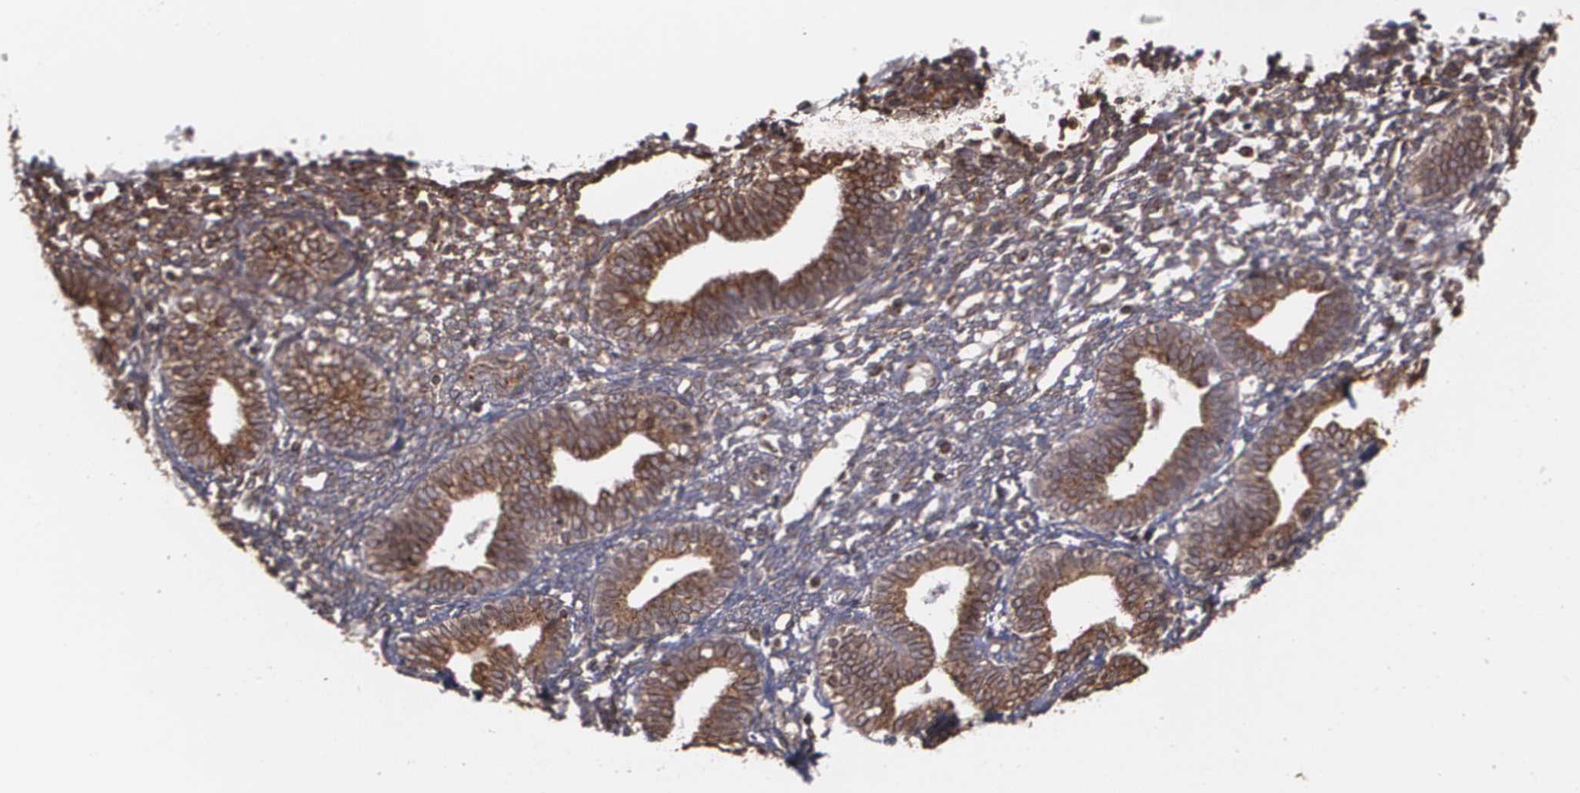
{"staining": {"intensity": "moderate", "quantity": ">75%", "location": "cytoplasmic/membranous"}, "tissue": "endometrium", "cell_type": "Cells in endometrial stroma", "image_type": "normal", "snomed": [{"axis": "morphology", "description": "Normal tissue, NOS"}, {"axis": "topography", "description": "Endometrium"}], "caption": "The image shows a brown stain indicating the presence of a protein in the cytoplasmic/membranous of cells in endometrial stroma in endometrium. The staining is performed using DAB (3,3'-diaminobenzidine) brown chromogen to label protein expression. The nuclei are counter-stained blue using hematoxylin.", "gene": "TRIP11", "patient": {"sex": "female", "age": 61}}